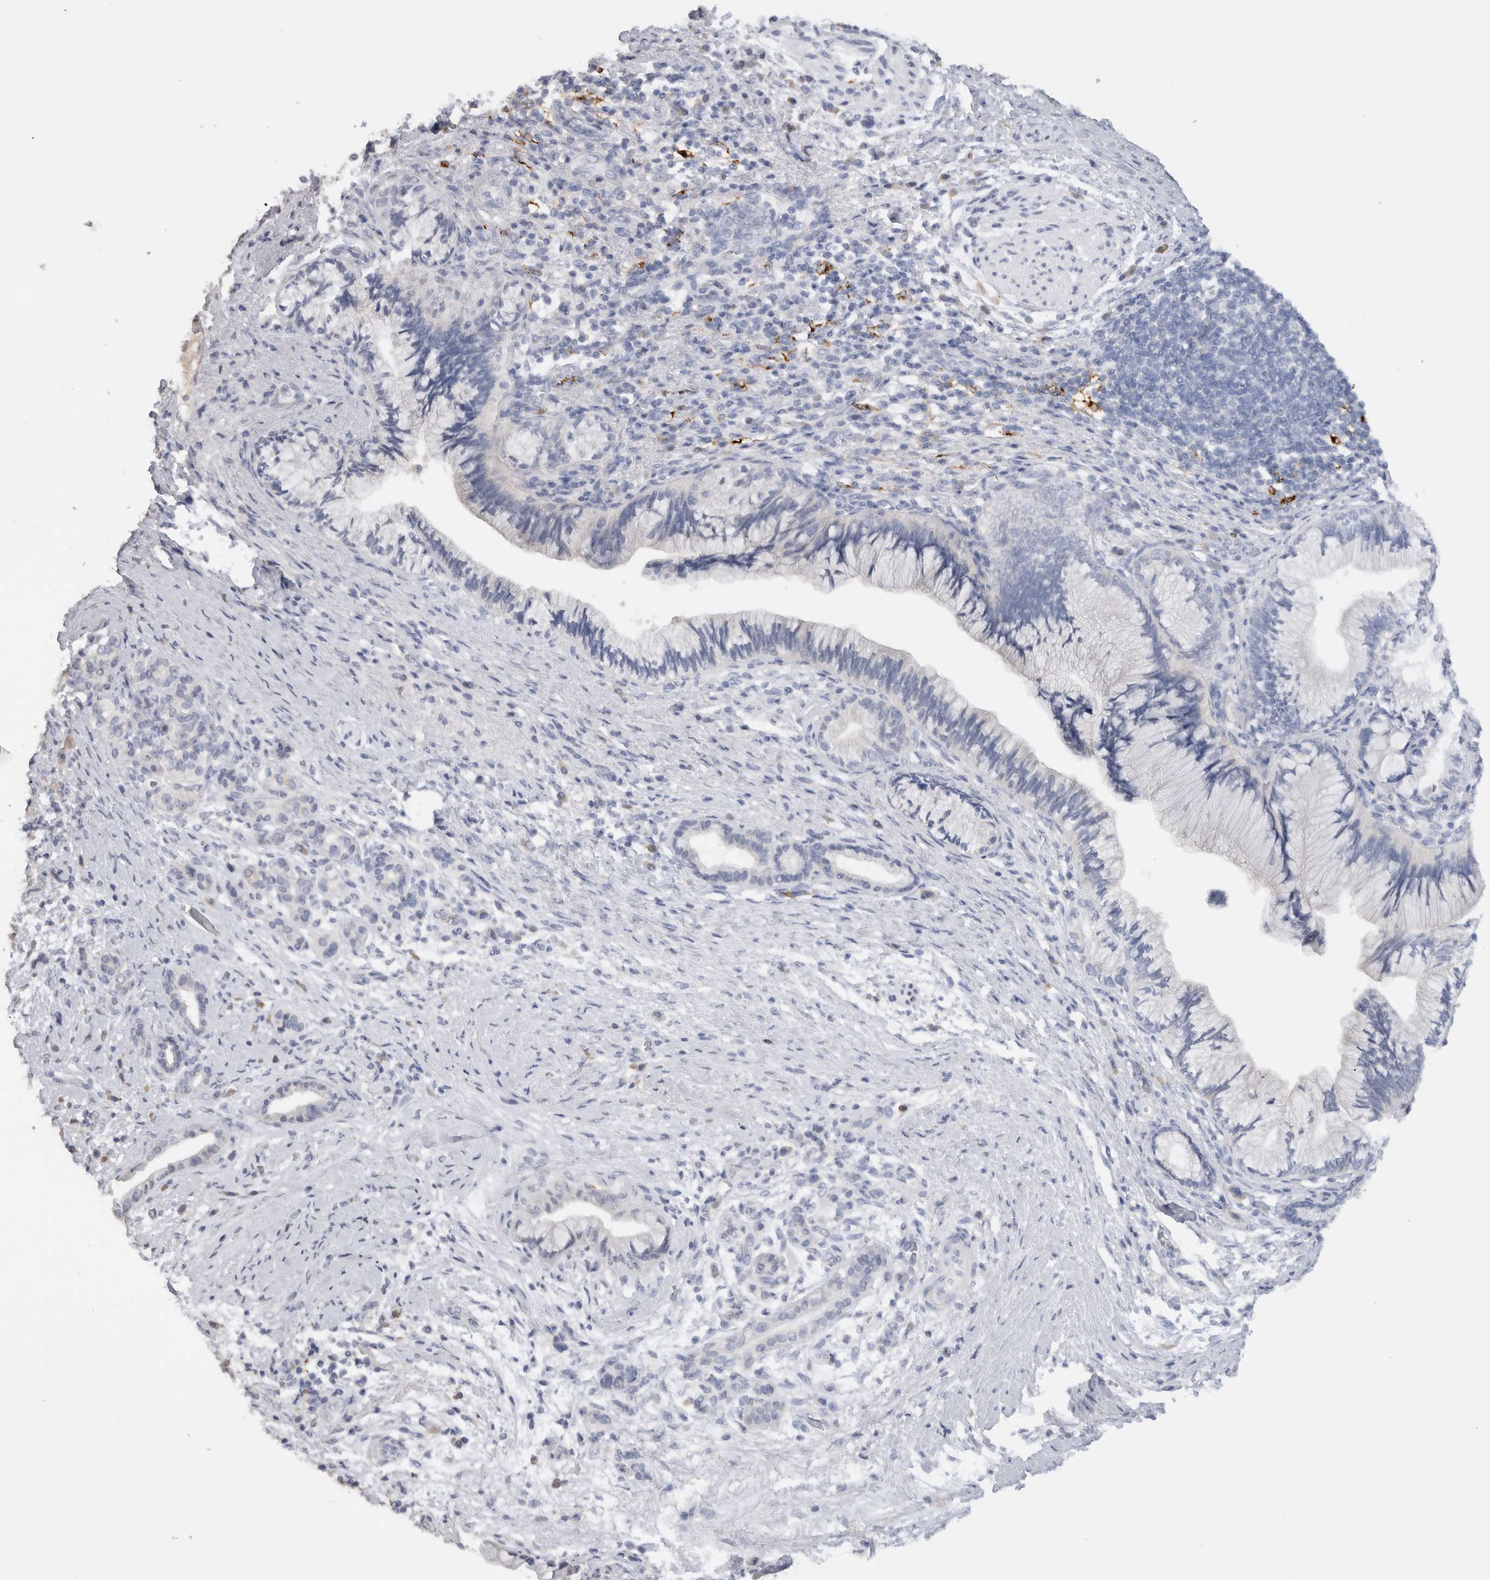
{"staining": {"intensity": "negative", "quantity": "none", "location": "none"}, "tissue": "pancreatic cancer", "cell_type": "Tumor cells", "image_type": "cancer", "snomed": [{"axis": "morphology", "description": "Adenocarcinoma, NOS"}, {"axis": "topography", "description": "Pancreas"}], "caption": "IHC micrograph of human adenocarcinoma (pancreatic) stained for a protein (brown), which displays no positivity in tumor cells.", "gene": "LAMP3", "patient": {"sex": "male", "age": 59}}